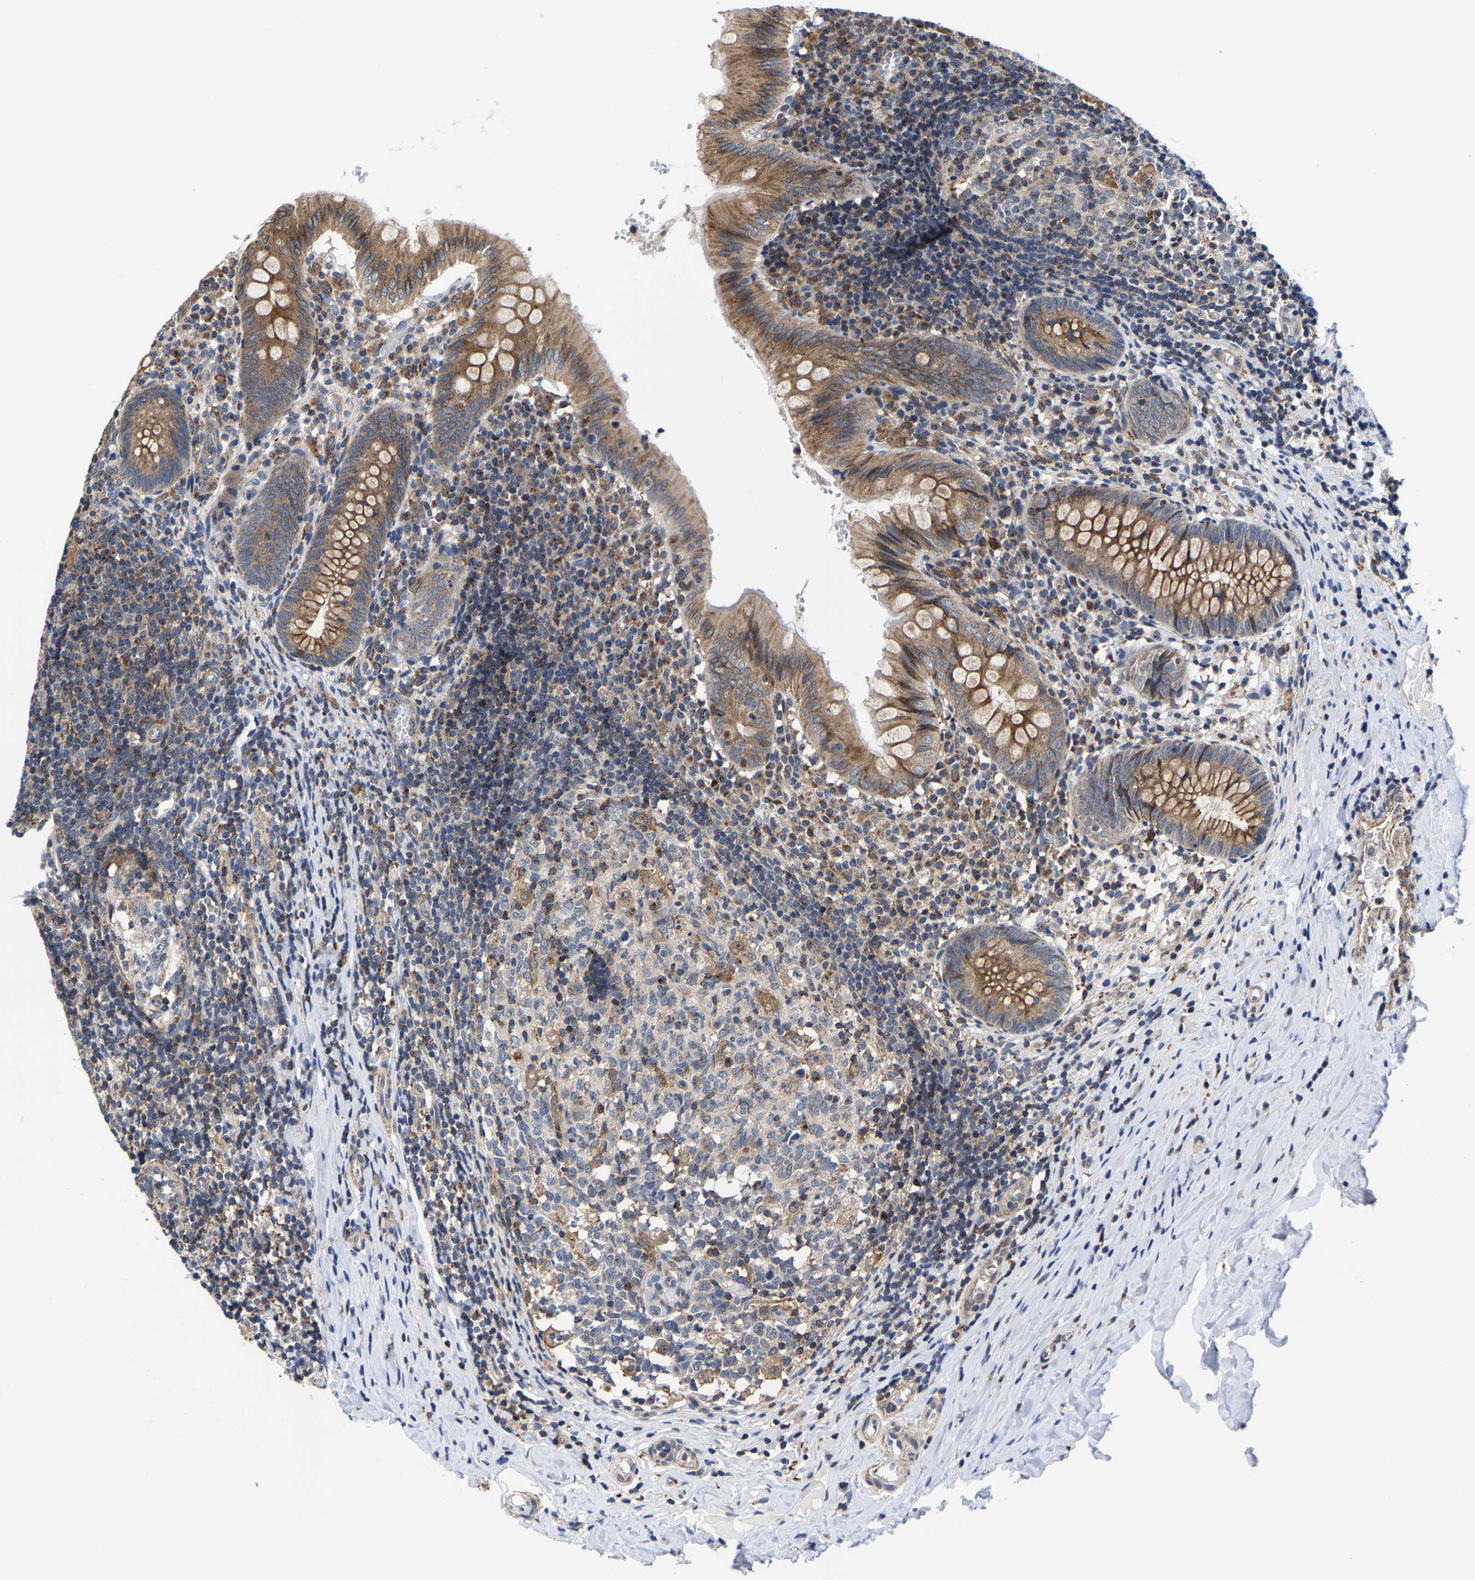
{"staining": {"intensity": "moderate", "quantity": ">75%", "location": "cytoplasmic/membranous"}, "tissue": "appendix", "cell_type": "Glandular cells", "image_type": "normal", "snomed": [{"axis": "morphology", "description": "Normal tissue, NOS"}, {"axis": "topography", "description": "Appendix"}], "caption": "Immunohistochemistry (IHC) staining of benign appendix, which displays medium levels of moderate cytoplasmic/membranous expression in about >75% of glandular cells indicating moderate cytoplasmic/membranous protein expression. The staining was performed using DAB (3,3'-diaminobenzidine) (brown) for protein detection and nuclei were counterstained in hematoxylin (blue).", "gene": "PFKFB3", "patient": {"sex": "male", "age": 8}}